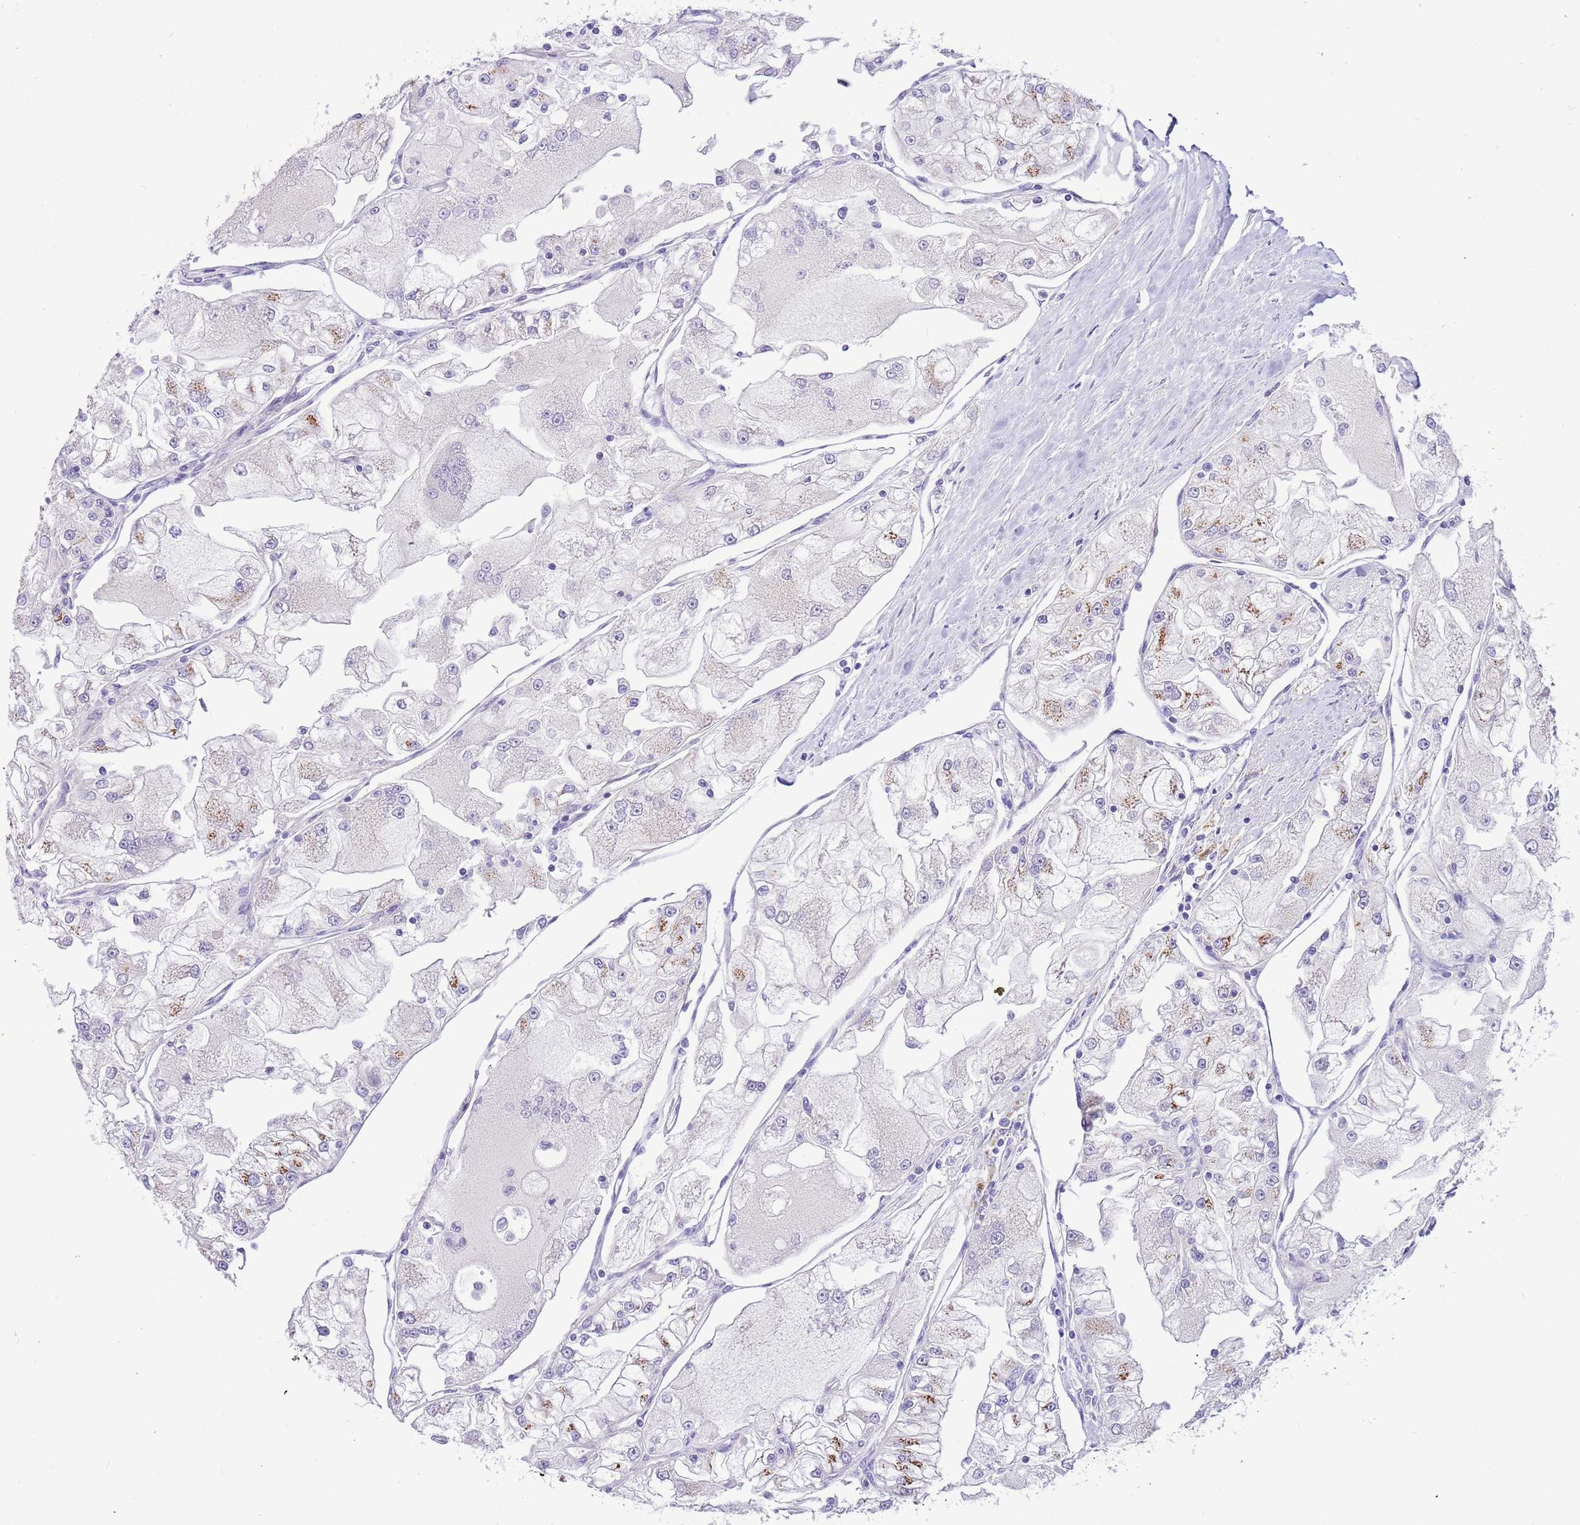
{"staining": {"intensity": "negative", "quantity": "none", "location": "none"}, "tissue": "renal cancer", "cell_type": "Tumor cells", "image_type": "cancer", "snomed": [{"axis": "morphology", "description": "Adenocarcinoma, NOS"}, {"axis": "topography", "description": "Kidney"}], "caption": "The immunohistochemistry histopathology image has no significant expression in tumor cells of adenocarcinoma (renal) tissue.", "gene": "COX17", "patient": {"sex": "female", "age": 72}}